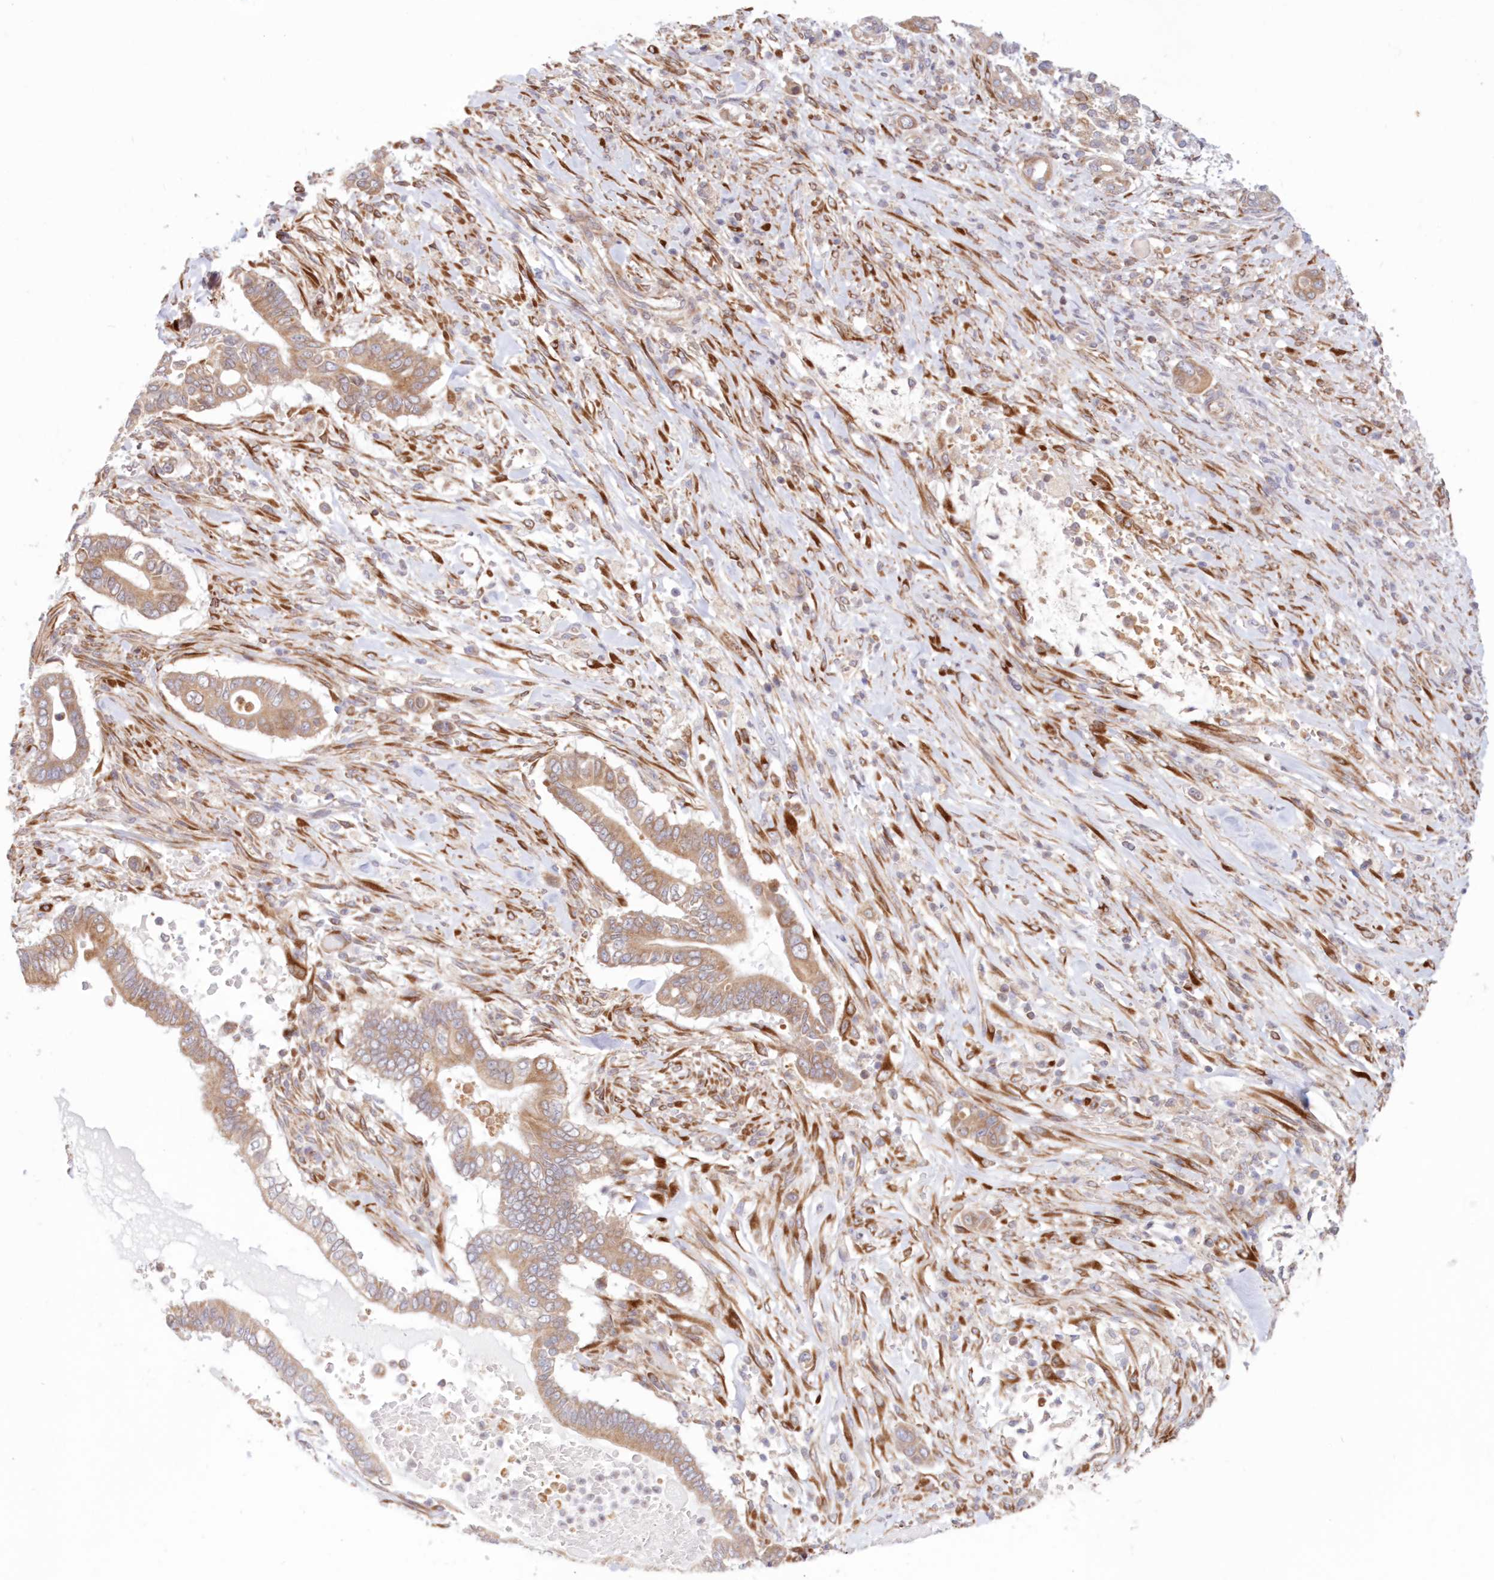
{"staining": {"intensity": "moderate", "quantity": ">75%", "location": "cytoplasmic/membranous"}, "tissue": "pancreatic cancer", "cell_type": "Tumor cells", "image_type": "cancer", "snomed": [{"axis": "morphology", "description": "Adenocarcinoma, NOS"}, {"axis": "topography", "description": "Pancreas"}], "caption": "This is a micrograph of IHC staining of pancreatic cancer, which shows moderate expression in the cytoplasmic/membranous of tumor cells.", "gene": "PCYOX1L", "patient": {"sex": "male", "age": 68}}